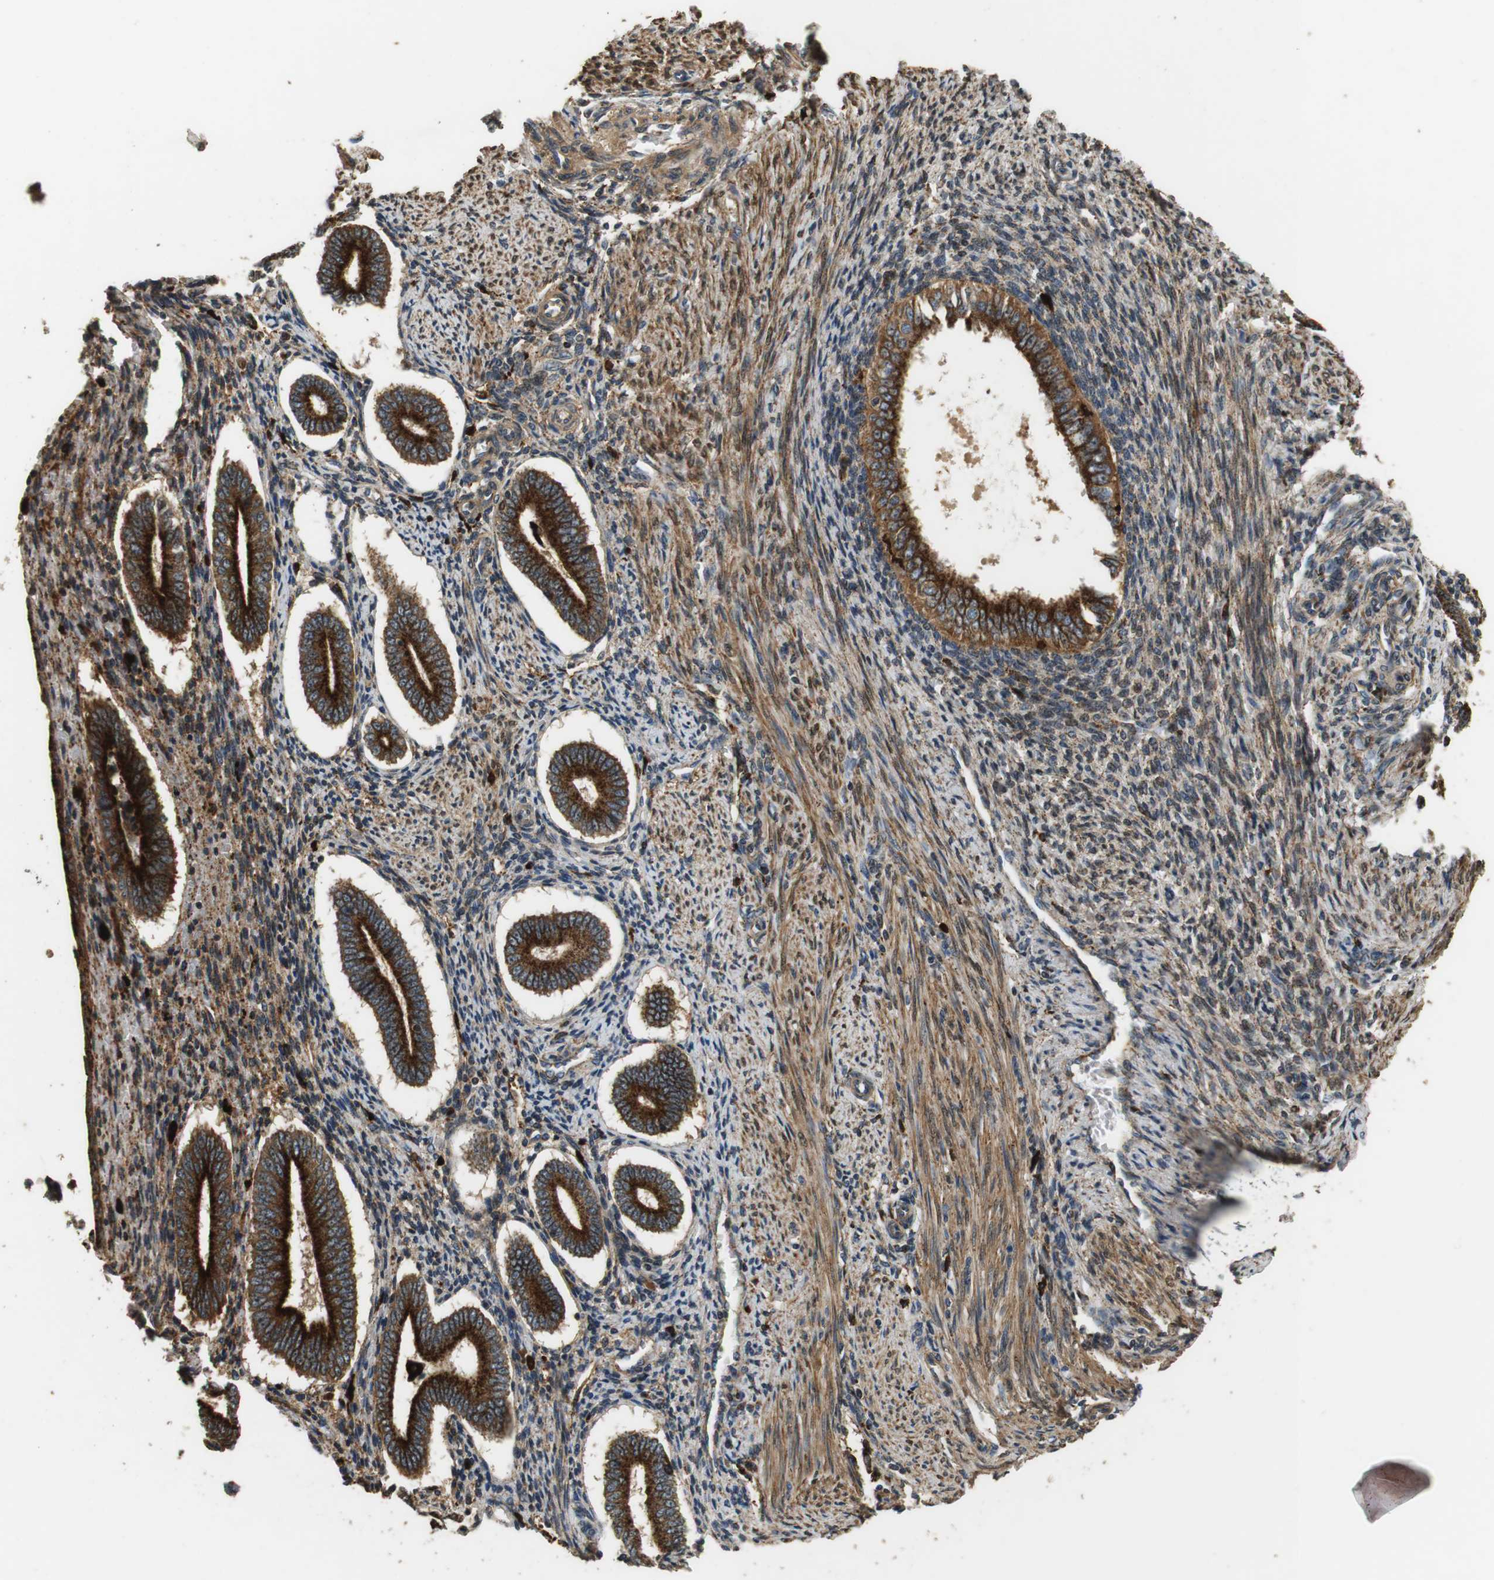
{"staining": {"intensity": "moderate", "quantity": ">75%", "location": "cytoplasmic/membranous"}, "tissue": "endometrium", "cell_type": "Cells in endometrial stroma", "image_type": "normal", "snomed": [{"axis": "morphology", "description": "Normal tissue, NOS"}, {"axis": "topography", "description": "Endometrium"}], "caption": "Protein staining by immunohistochemistry (IHC) exhibits moderate cytoplasmic/membranous expression in about >75% of cells in endometrial stroma in normal endometrium. (DAB IHC, brown staining for protein, blue staining for nuclei).", "gene": "TXNRD1", "patient": {"sex": "female", "age": 42}}